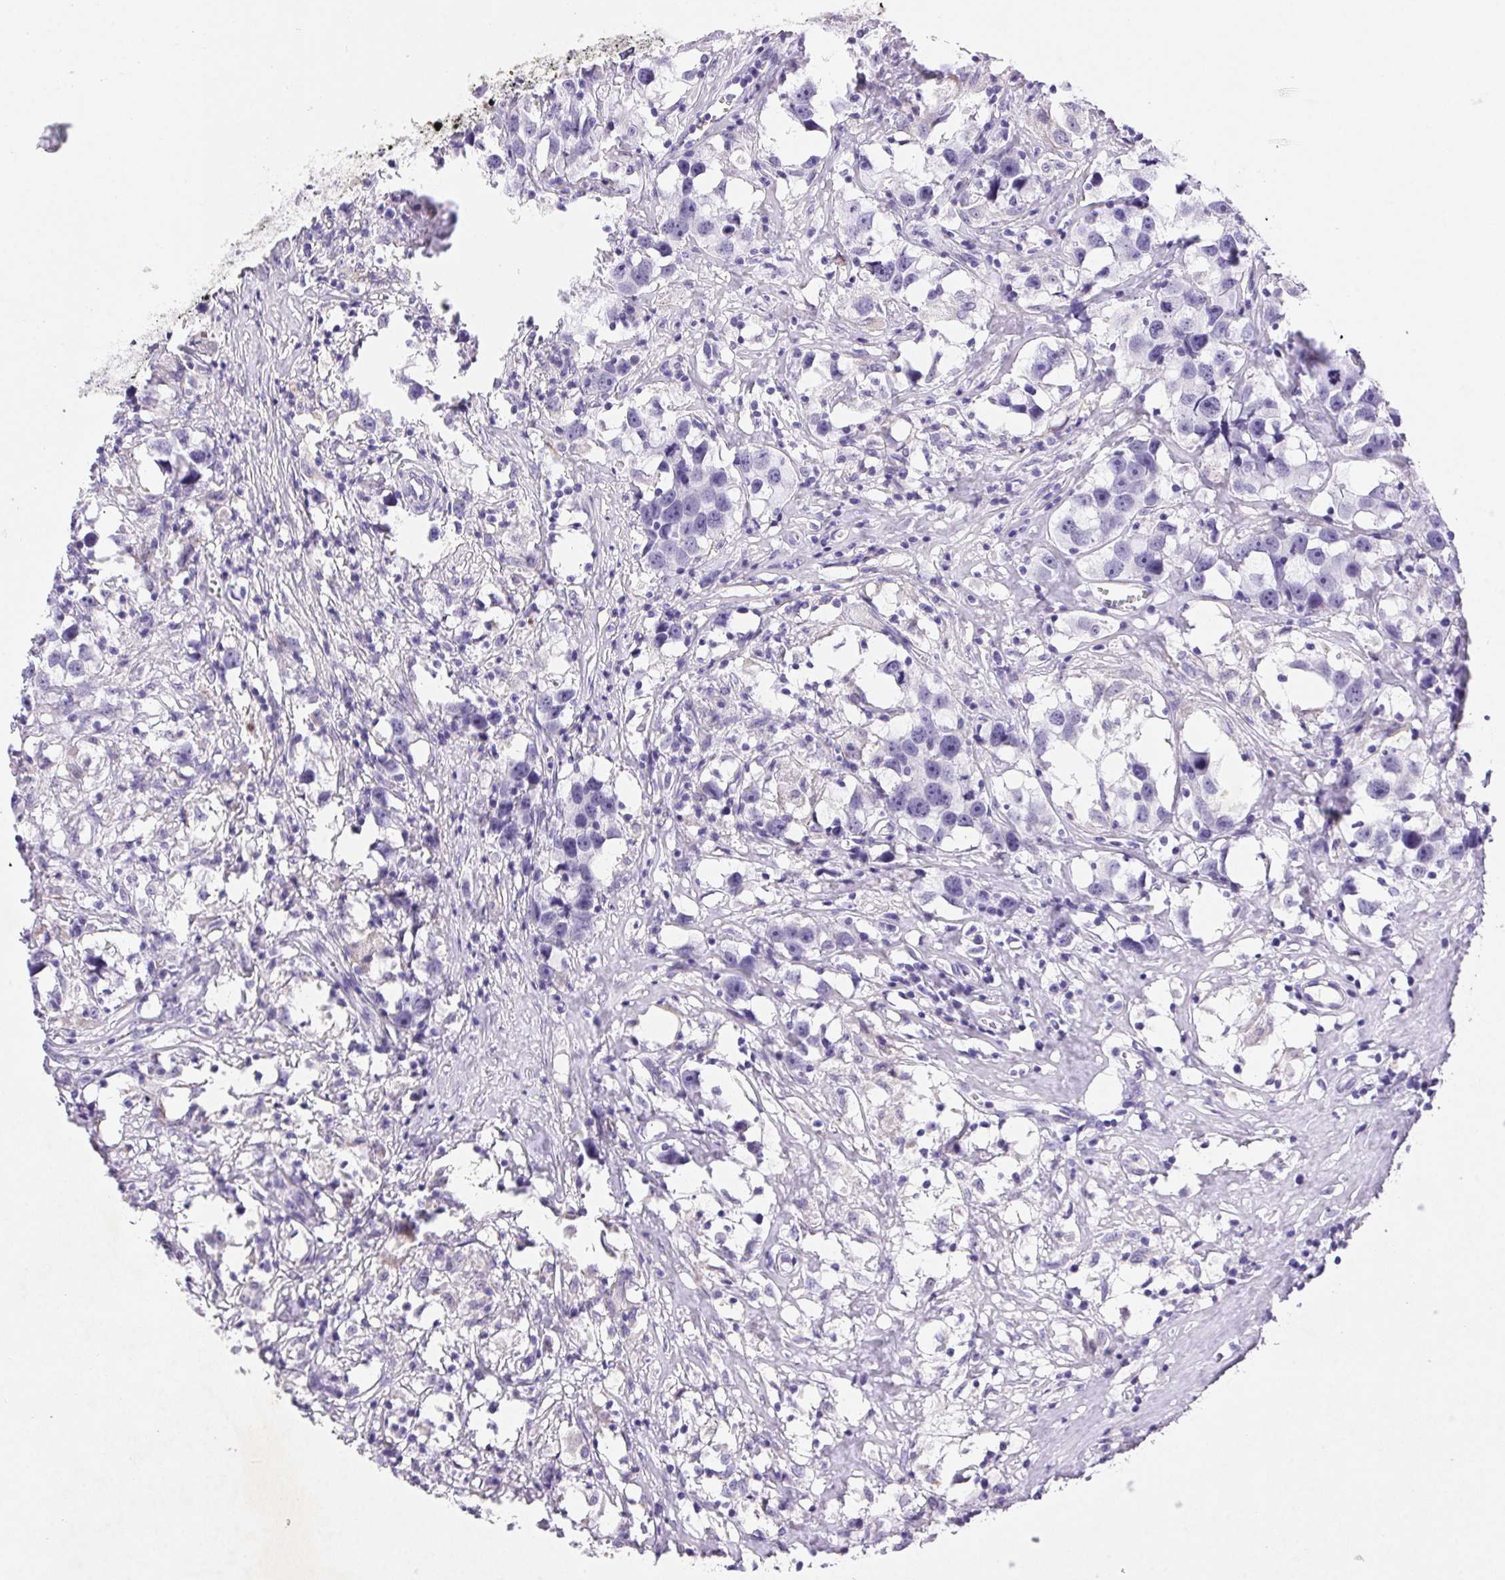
{"staining": {"intensity": "negative", "quantity": "none", "location": "none"}, "tissue": "testis cancer", "cell_type": "Tumor cells", "image_type": "cancer", "snomed": [{"axis": "morphology", "description": "Seminoma, NOS"}, {"axis": "topography", "description": "Testis"}], "caption": "Immunohistochemistry (IHC) histopathology image of neoplastic tissue: testis cancer stained with DAB reveals no significant protein expression in tumor cells.", "gene": "ARHGAP11B", "patient": {"sex": "male", "age": 49}}